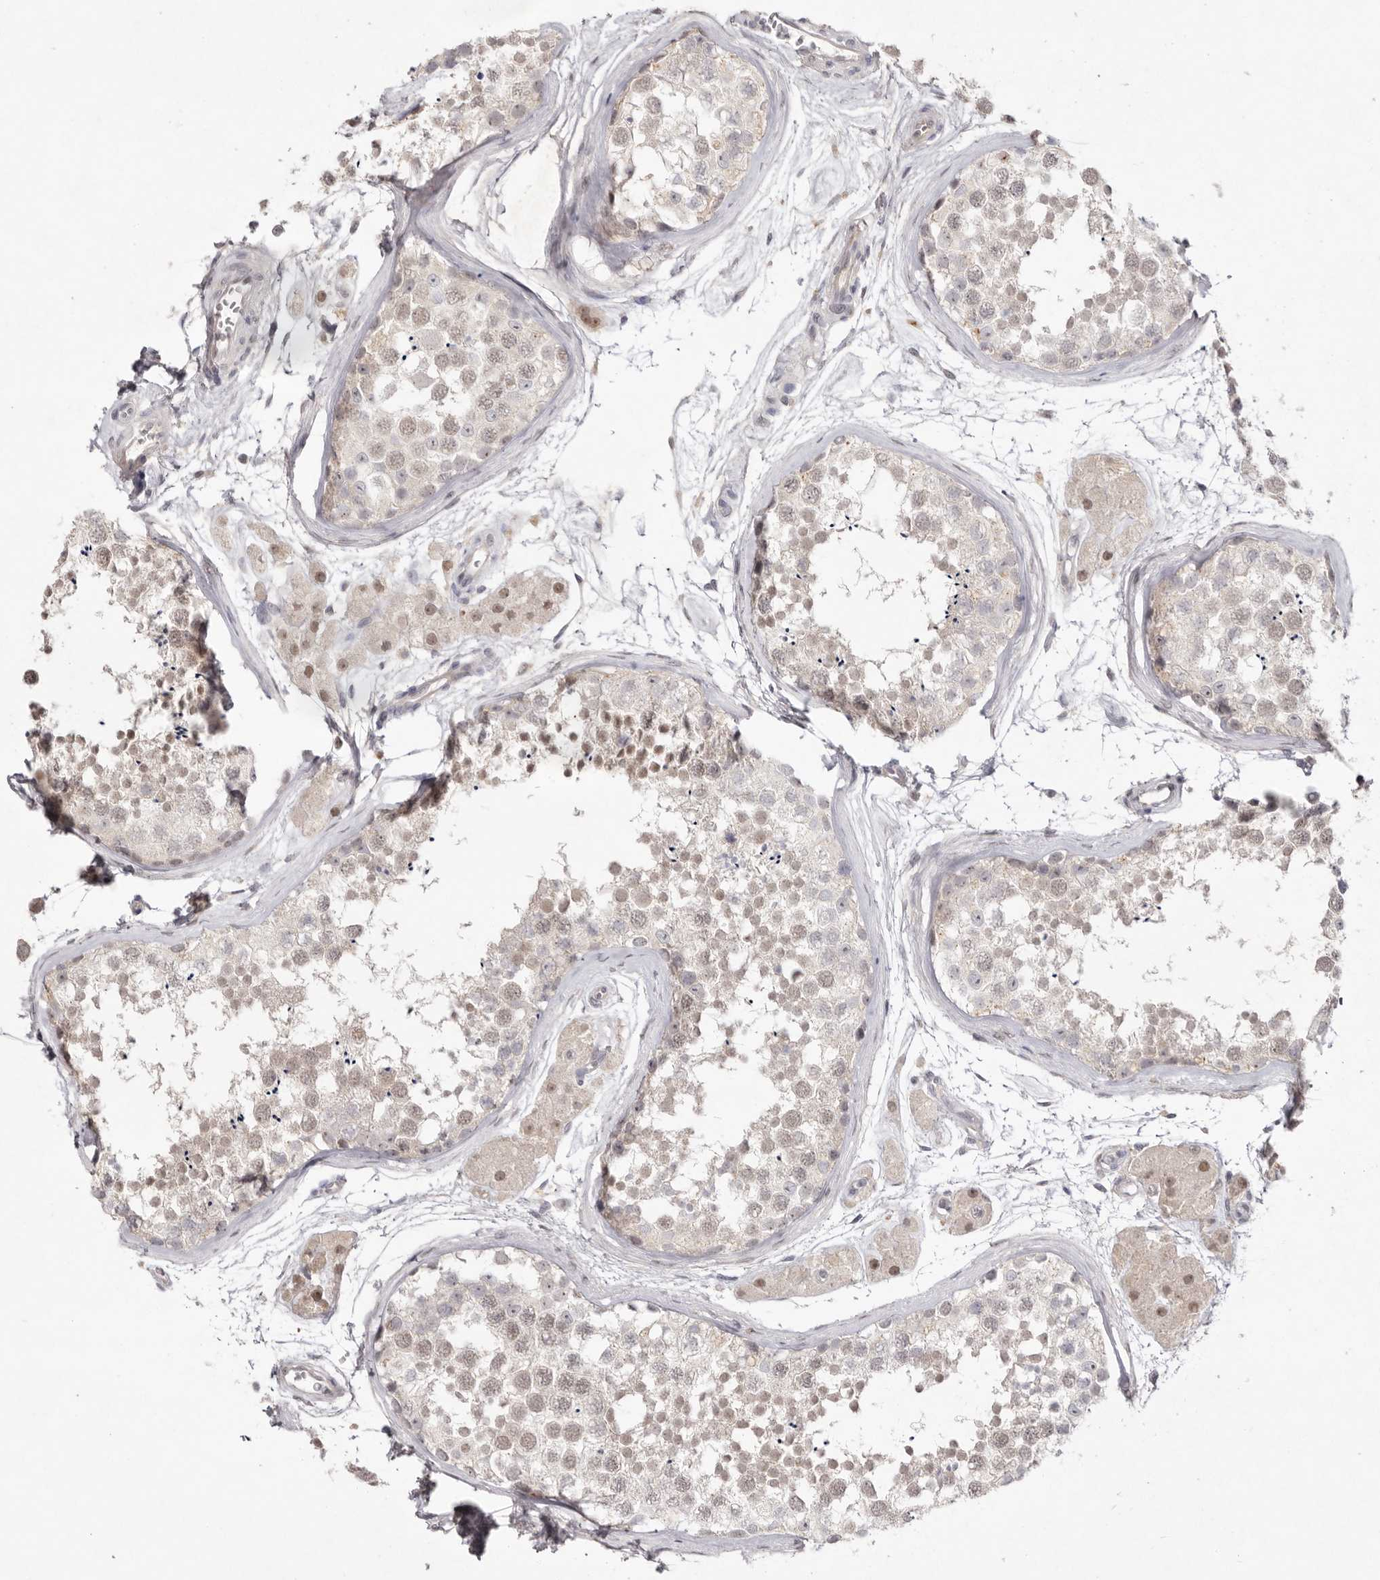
{"staining": {"intensity": "weak", "quantity": "25%-75%", "location": "nuclear"}, "tissue": "testis", "cell_type": "Cells in seminiferous ducts", "image_type": "normal", "snomed": [{"axis": "morphology", "description": "Normal tissue, NOS"}, {"axis": "topography", "description": "Testis"}], "caption": "The image shows staining of normal testis, revealing weak nuclear protein positivity (brown color) within cells in seminiferous ducts.", "gene": "TADA1", "patient": {"sex": "male", "age": 56}}